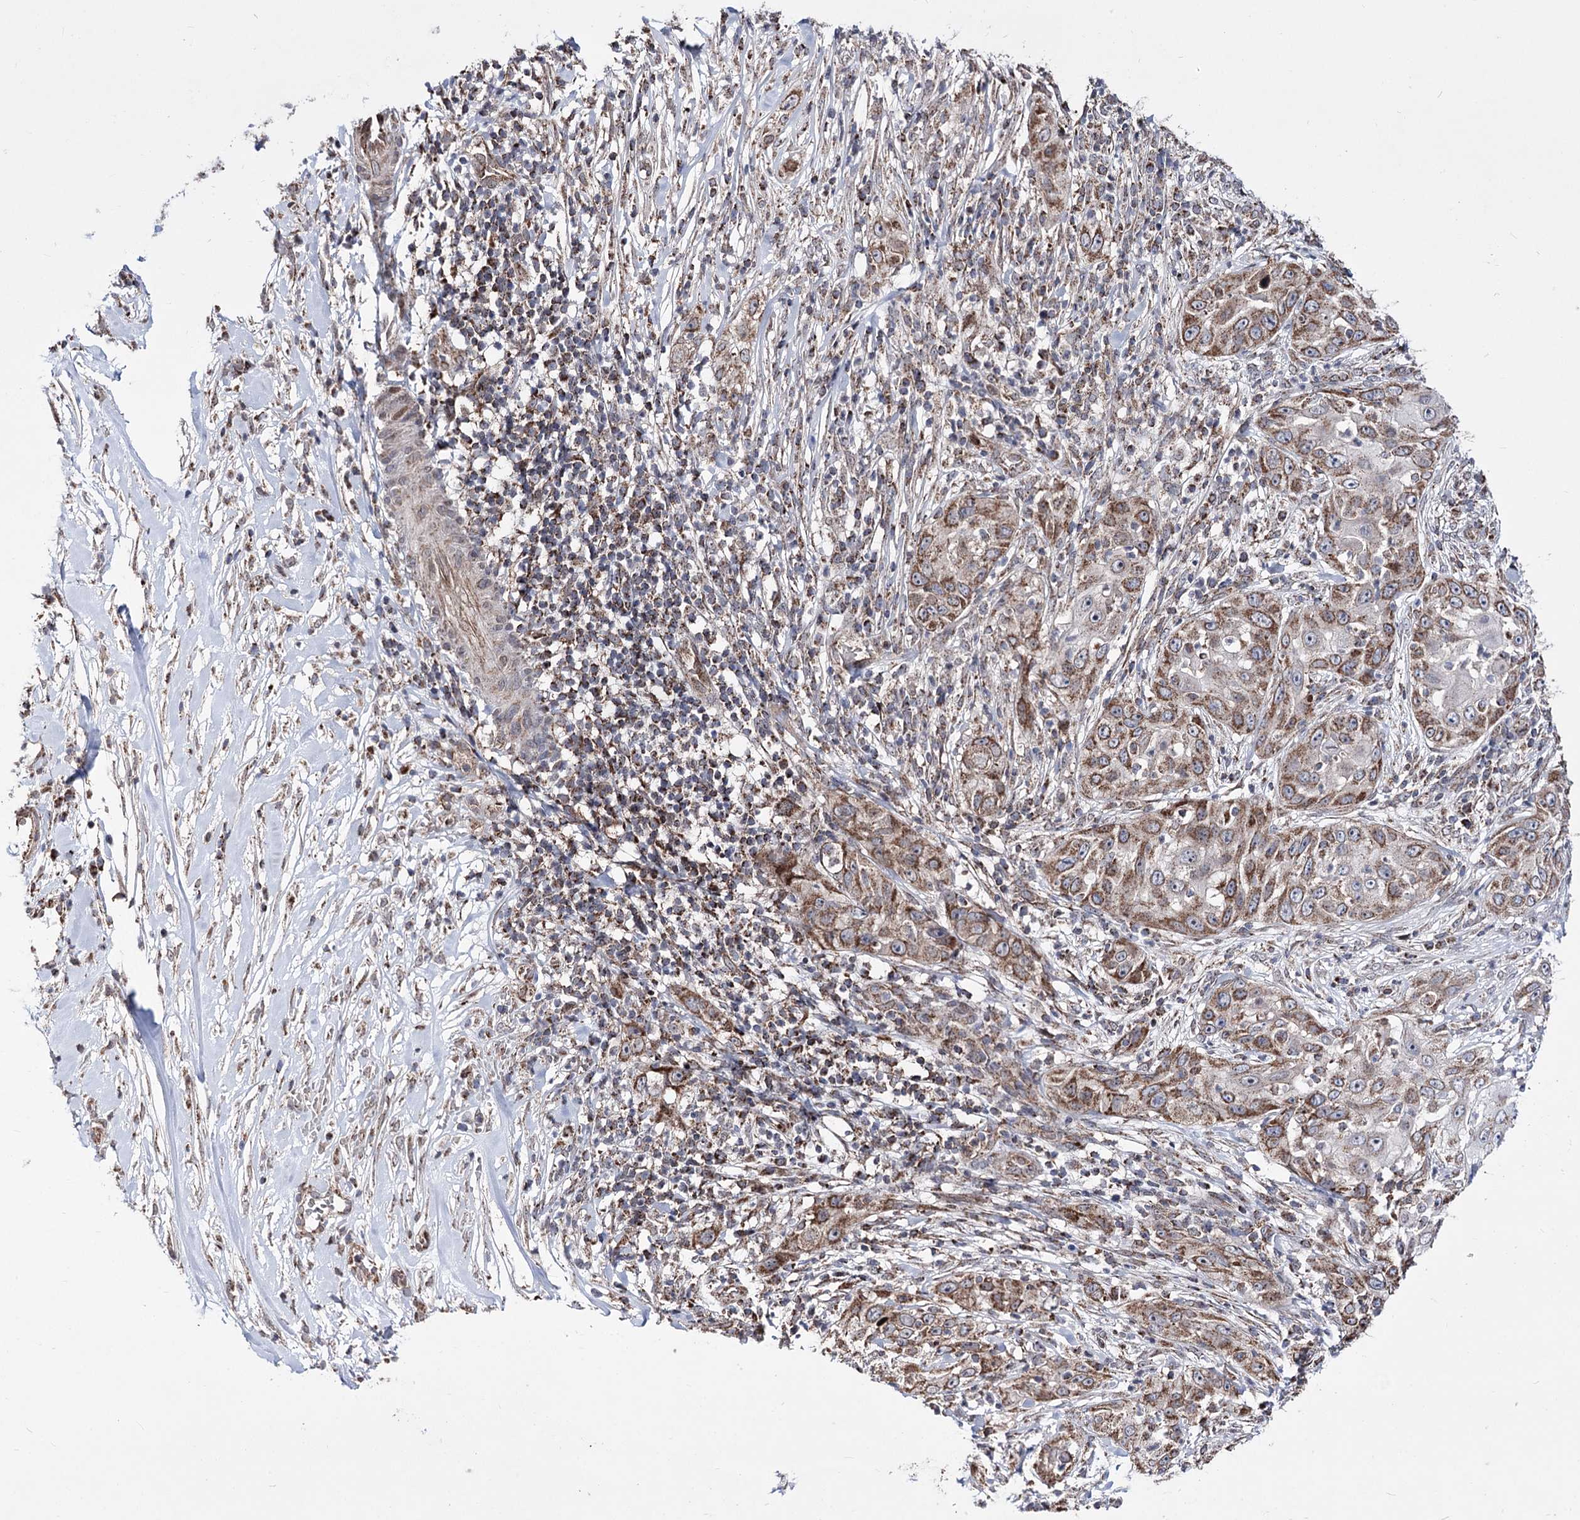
{"staining": {"intensity": "moderate", "quantity": ">75%", "location": "cytoplasmic/membranous"}, "tissue": "skin cancer", "cell_type": "Tumor cells", "image_type": "cancer", "snomed": [{"axis": "morphology", "description": "Squamous cell carcinoma, NOS"}, {"axis": "topography", "description": "Skin"}], "caption": "Skin cancer tissue displays moderate cytoplasmic/membranous staining in about >75% of tumor cells (Brightfield microscopy of DAB IHC at high magnification).", "gene": "CREB3L4", "patient": {"sex": "female", "age": 44}}